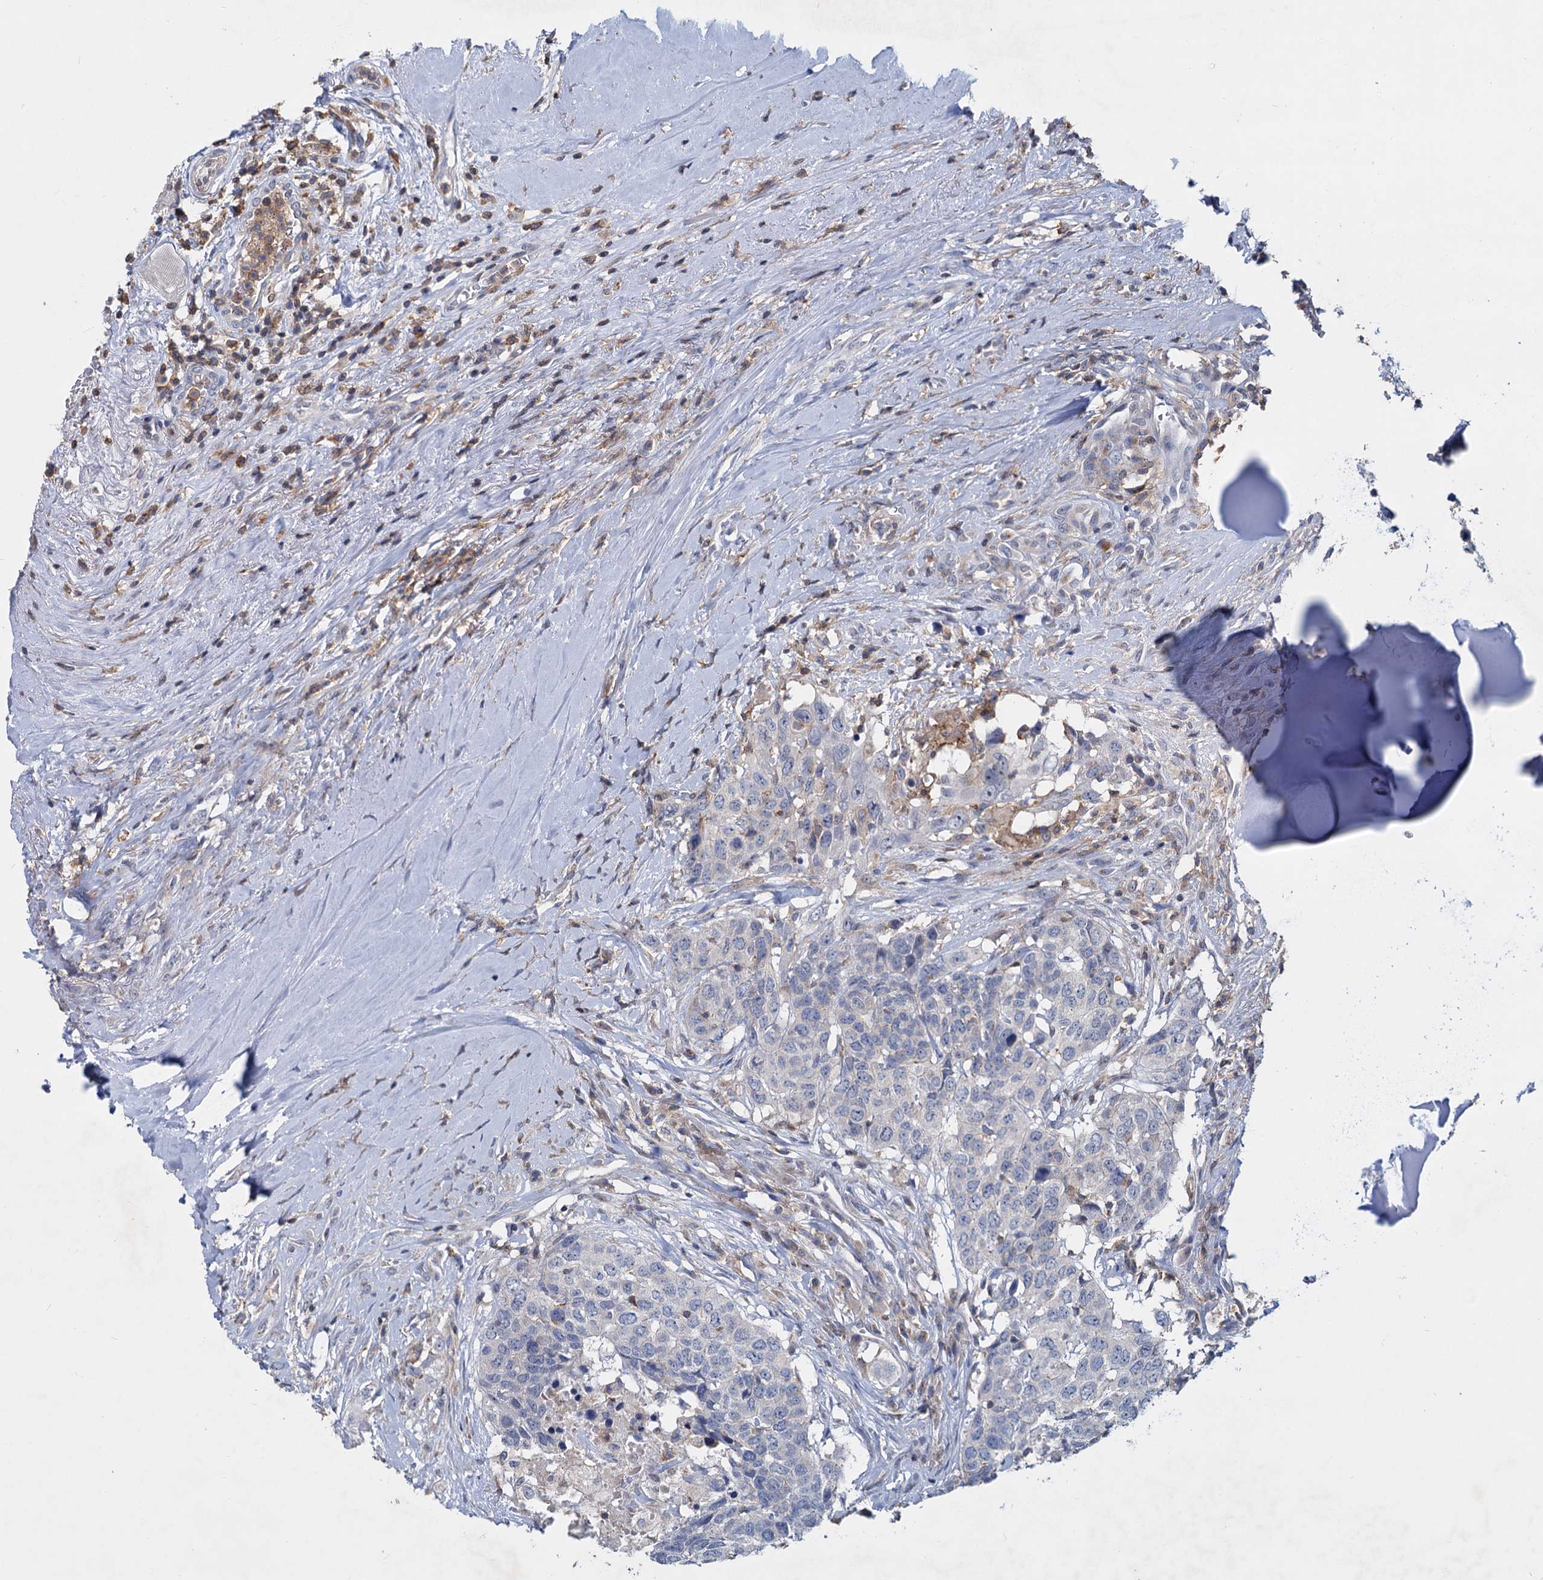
{"staining": {"intensity": "negative", "quantity": "none", "location": "none"}, "tissue": "head and neck cancer", "cell_type": "Tumor cells", "image_type": "cancer", "snomed": [{"axis": "morphology", "description": "Squamous cell carcinoma, NOS"}, {"axis": "topography", "description": "Head-Neck"}], "caption": "DAB immunohistochemical staining of squamous cell carcinoma (head and neck) displays no significant positivity in tumor cells.", "gene": "LRCH4", "patient": {"sex": "male", "age": 66}}